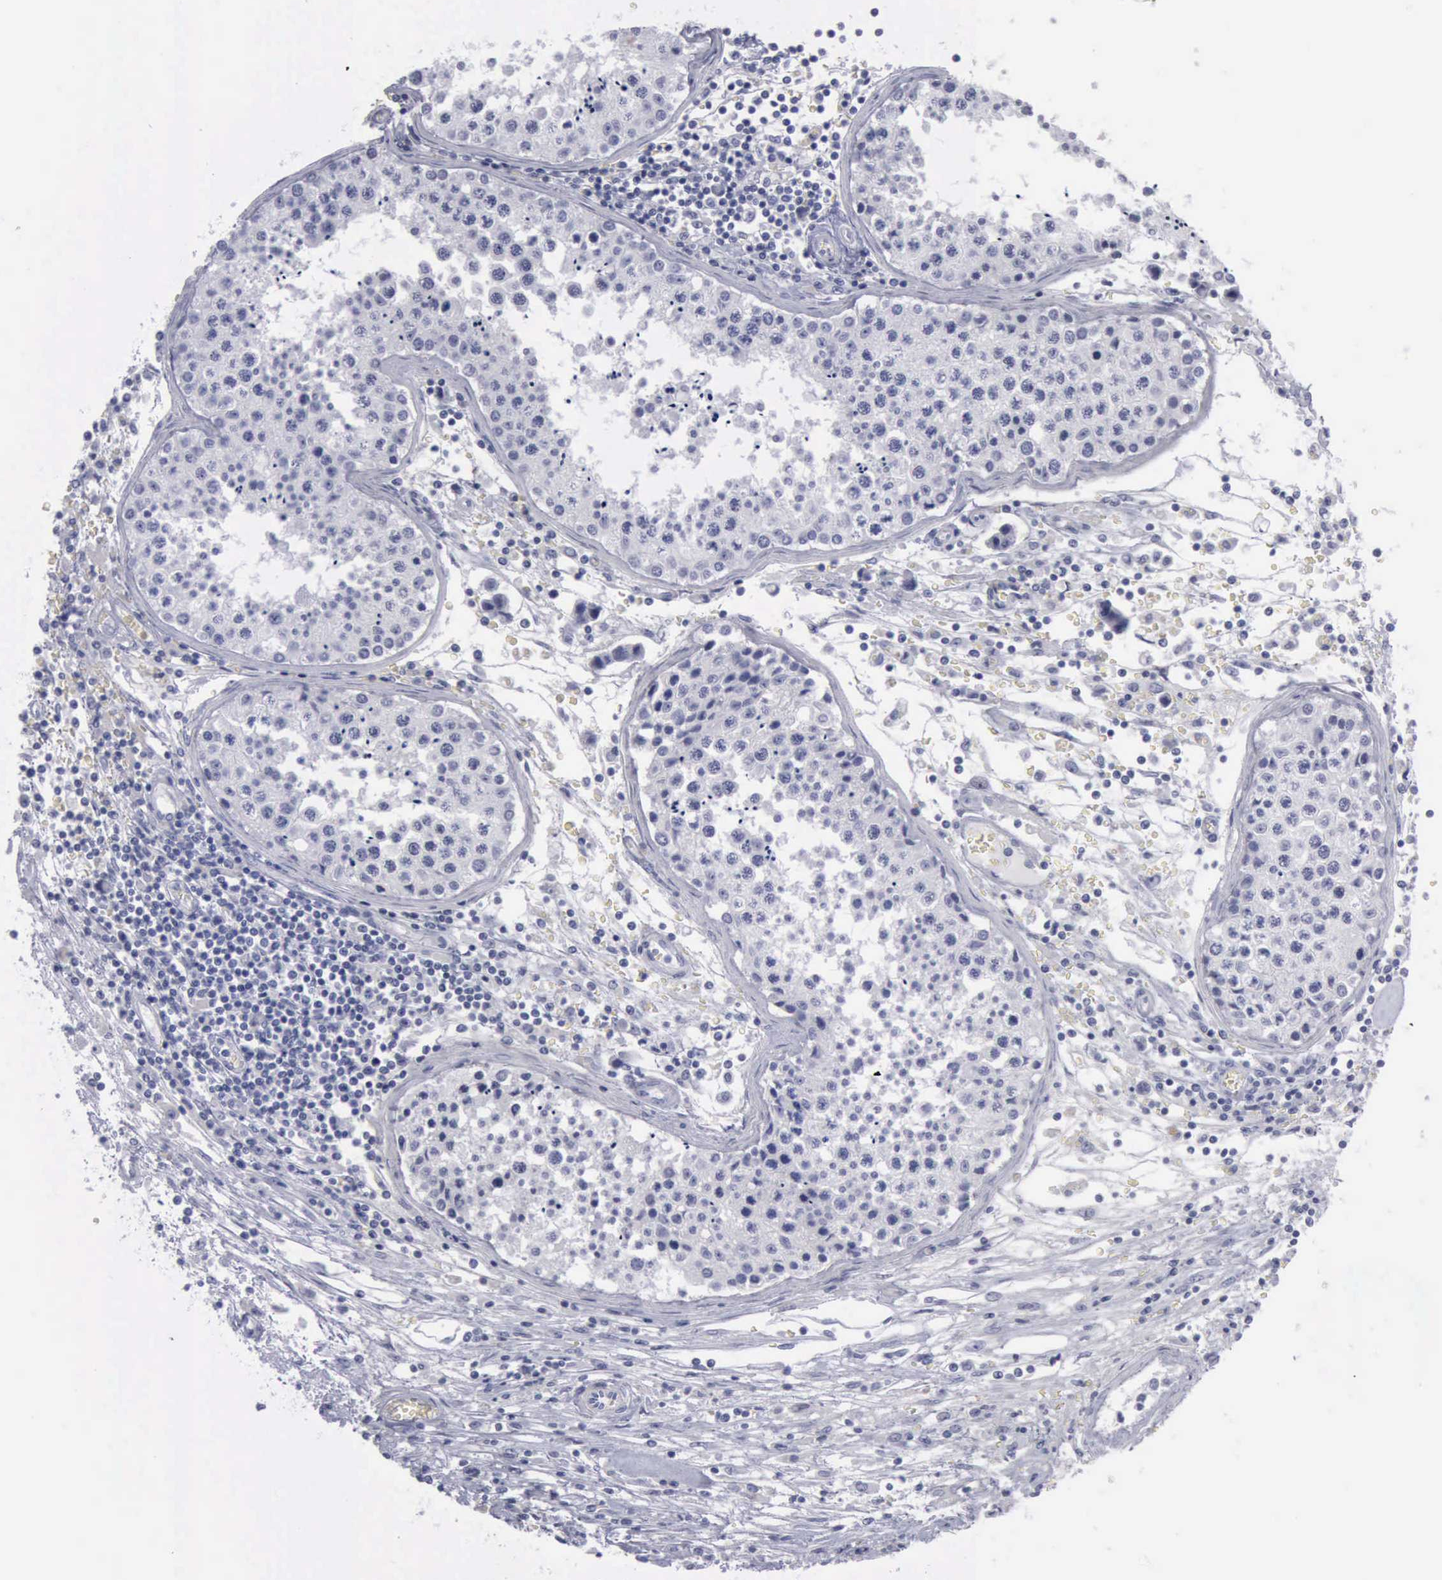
{"staining": {"intensity": "negative", "quantity": "none", "location": "none"}, "tissue": "testis cancer", "cell_type": "Tumor cells", "image_type": "cancer", "snomed": [{"axis": "morphology", "description": "Carcinoma, Embryonal, NOS"}, {"axis": "topography", "description": "Testis"}], "caption": "Tumor cells show no significant positivity in testis embryonal carcinoma.", "gene": "KRT13", "patient": {"sex": "male", "age": 31}}